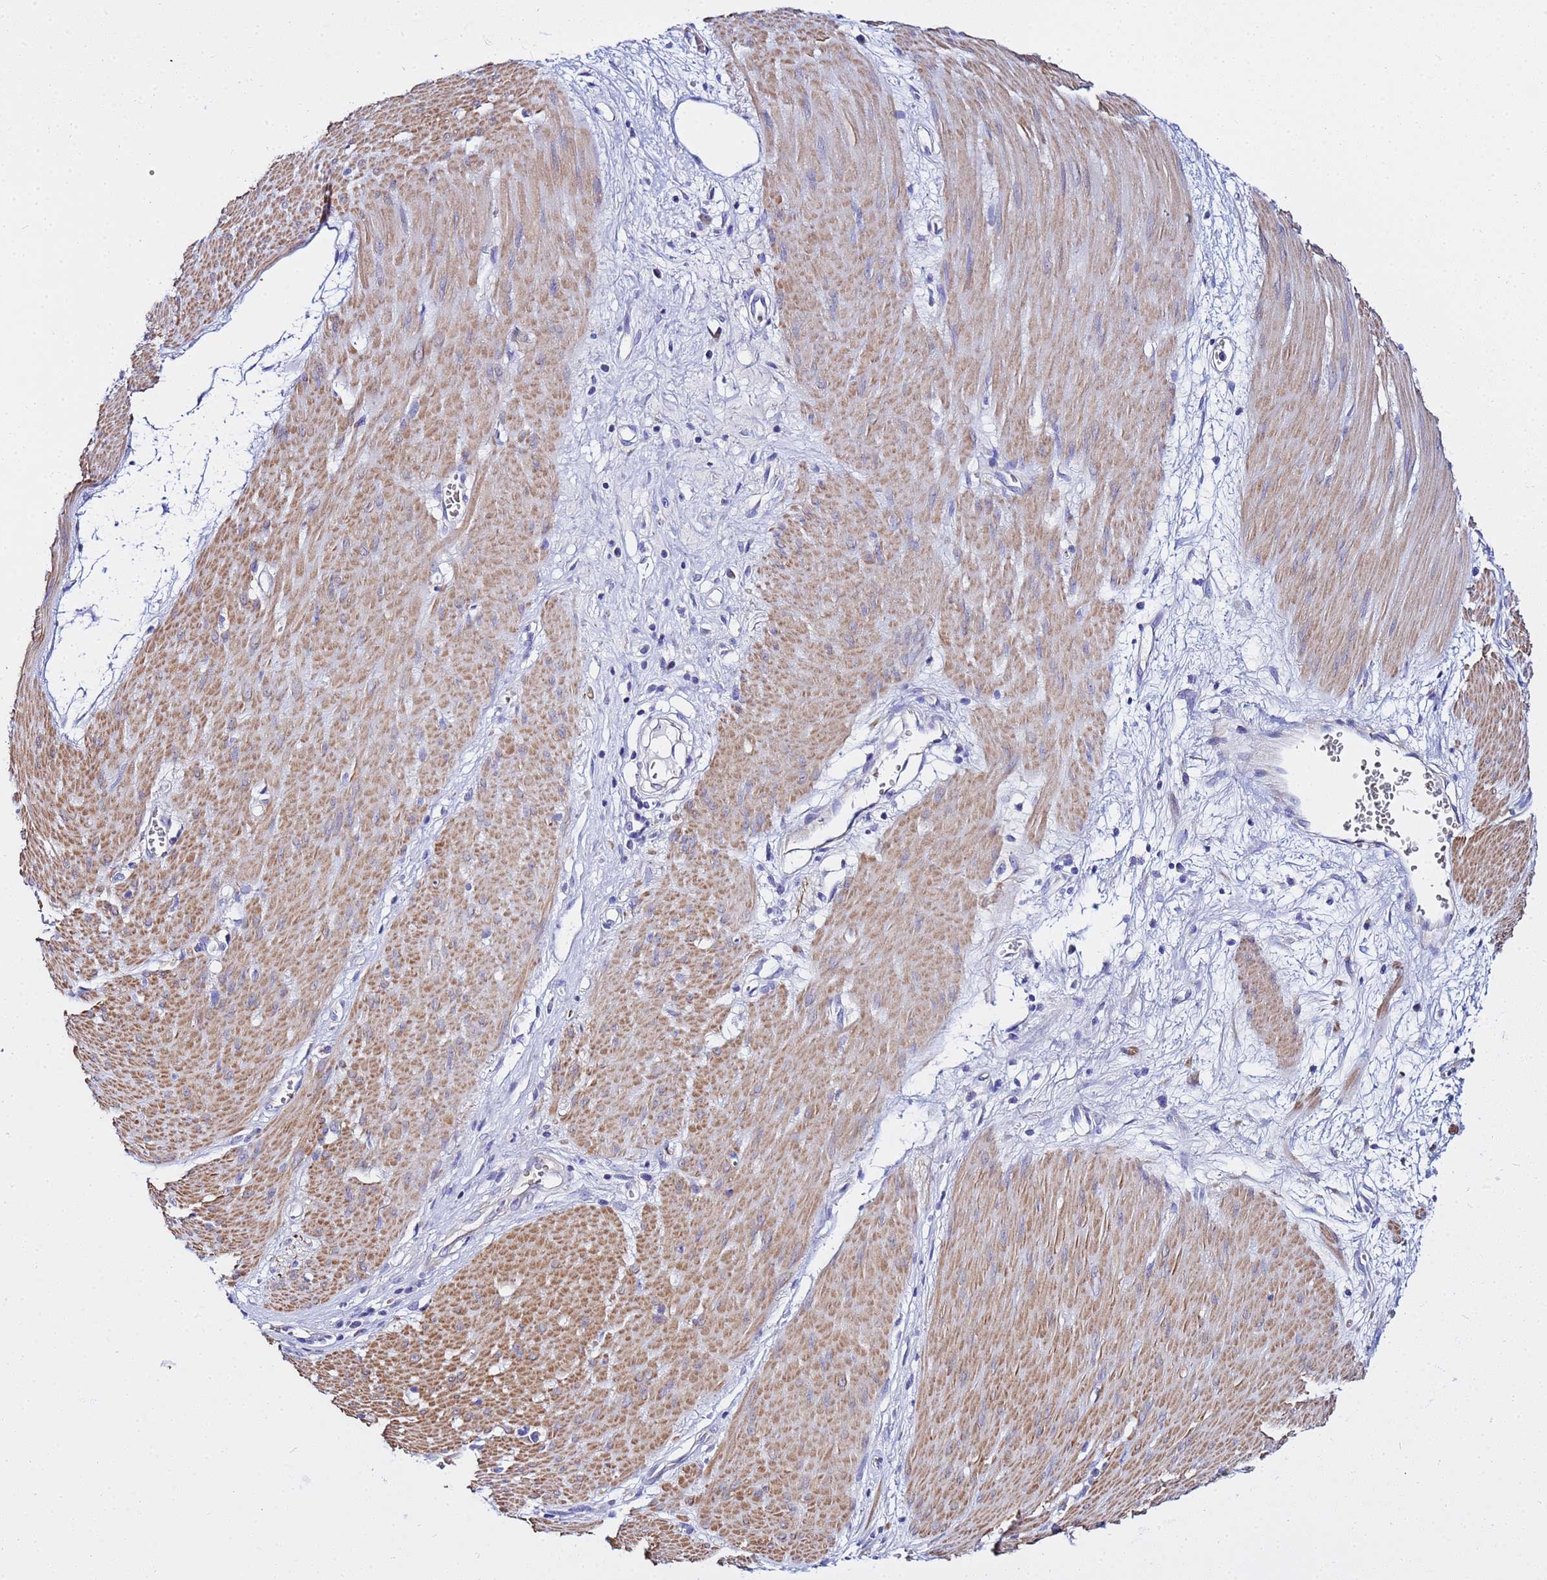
{"staining": {"intensity": "negative", "quantity": "none", "location": "none"}, "tissue": "stomach cancer", "cell_type": "Tumor cells", "image_type": "cancer", "snomed": [{"axis": "morphology", "description": "Adenocarcinoma, NOS"}, {"axis": "topography", "description": "Stomach"}], "caption": "The histopathology image displays no significant staining in tumor cells of stomach adenocarcinoma.", "gene": "USP18", "patient": {"sex": "female", "age": 76}}